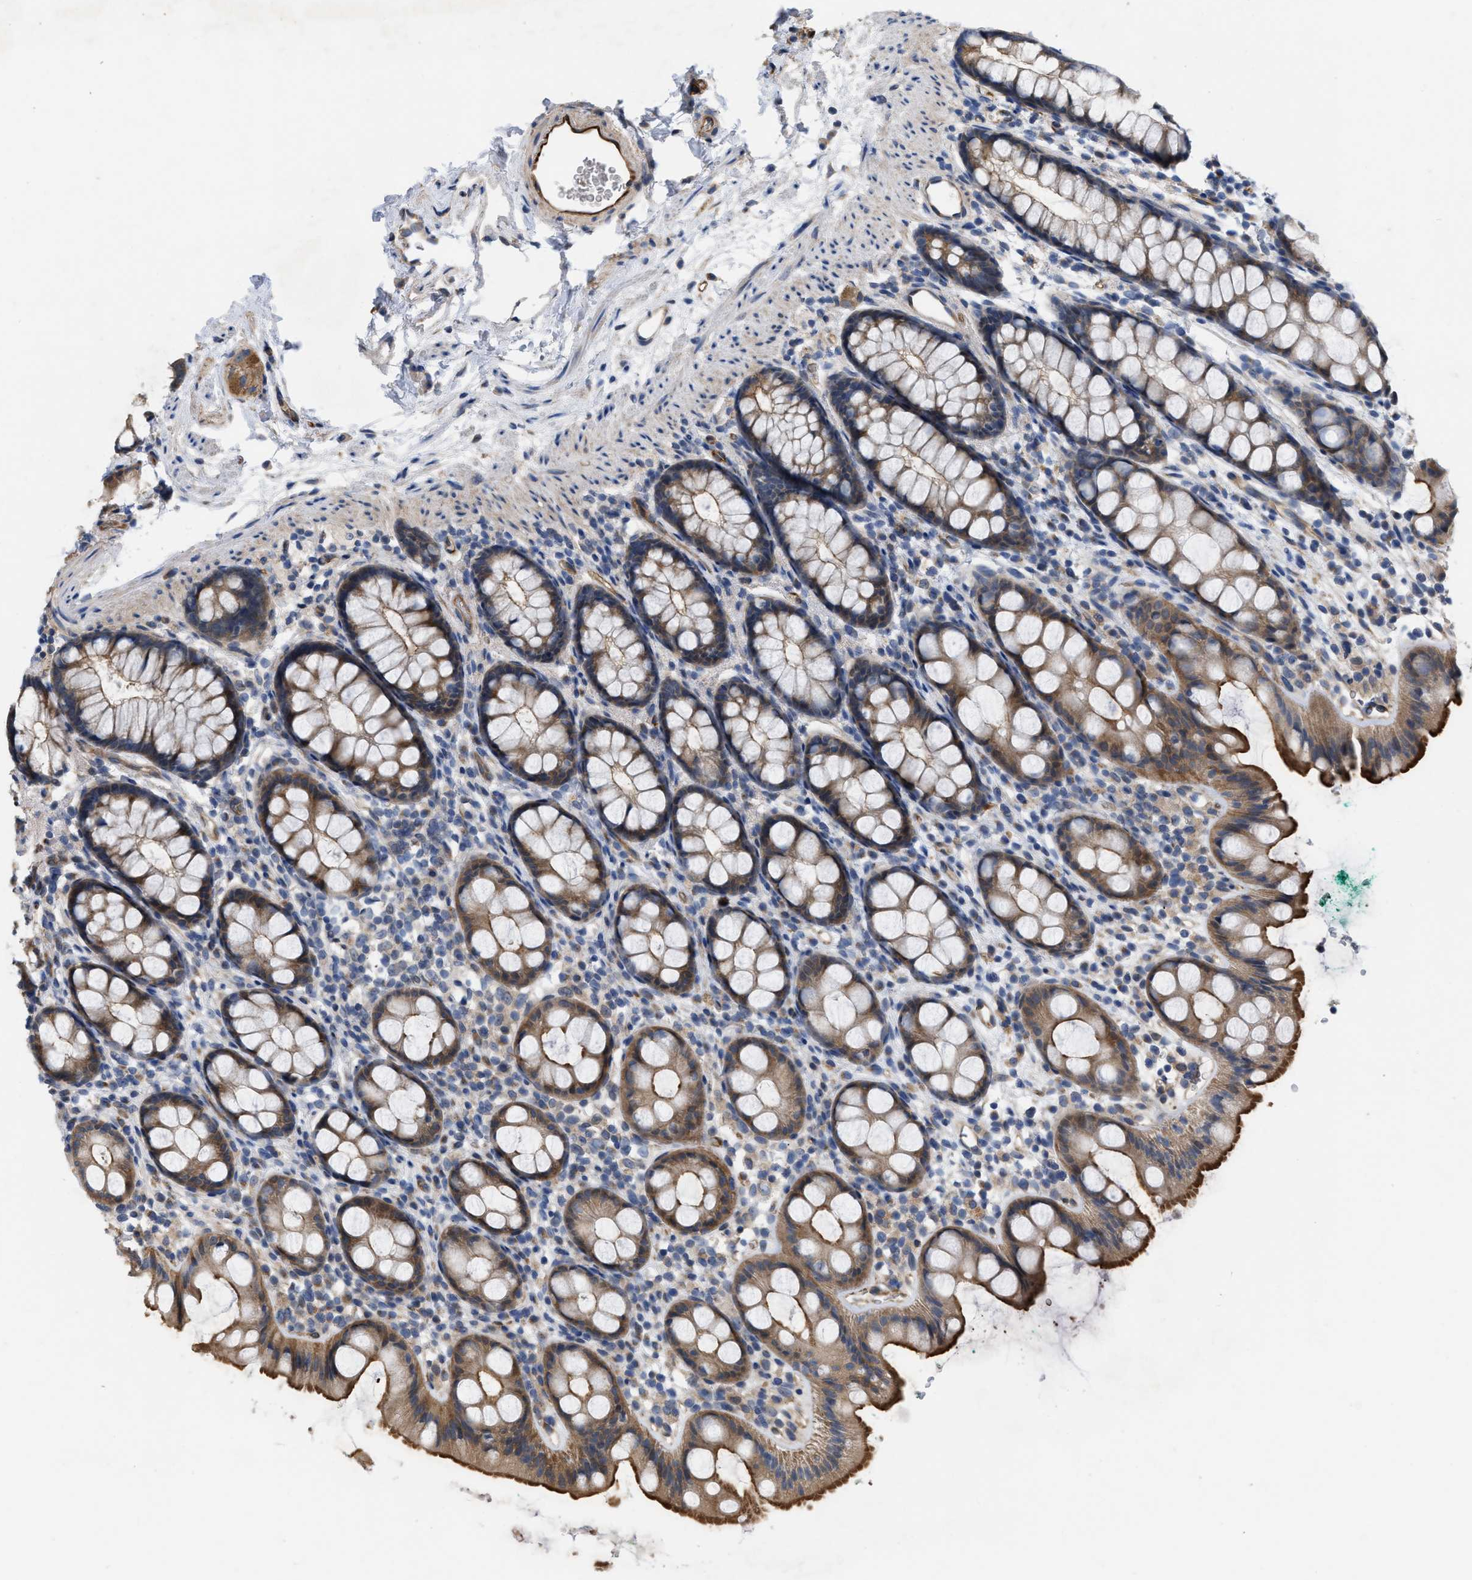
{"staining": {"intensity": "moderate", "quantity": ">75%", "location": "cytoplasmic/membranous"}, "tissue": "rectum", "cell_type": "Glandular cells", "image_type": "normal", "snomed": [{"axis": "morphology", "description": "Normal tissue, NOS"}, {"axis": "topography", "description": "Rectum"}], "caption": "Brown immunohistochemical staining in normal rectum exhibits moderate cytoplasmic/membranous expression in about >75% of glandular cells.", "gene": "SLC4A11", "patient": {"sex": "female", "age": 65}}